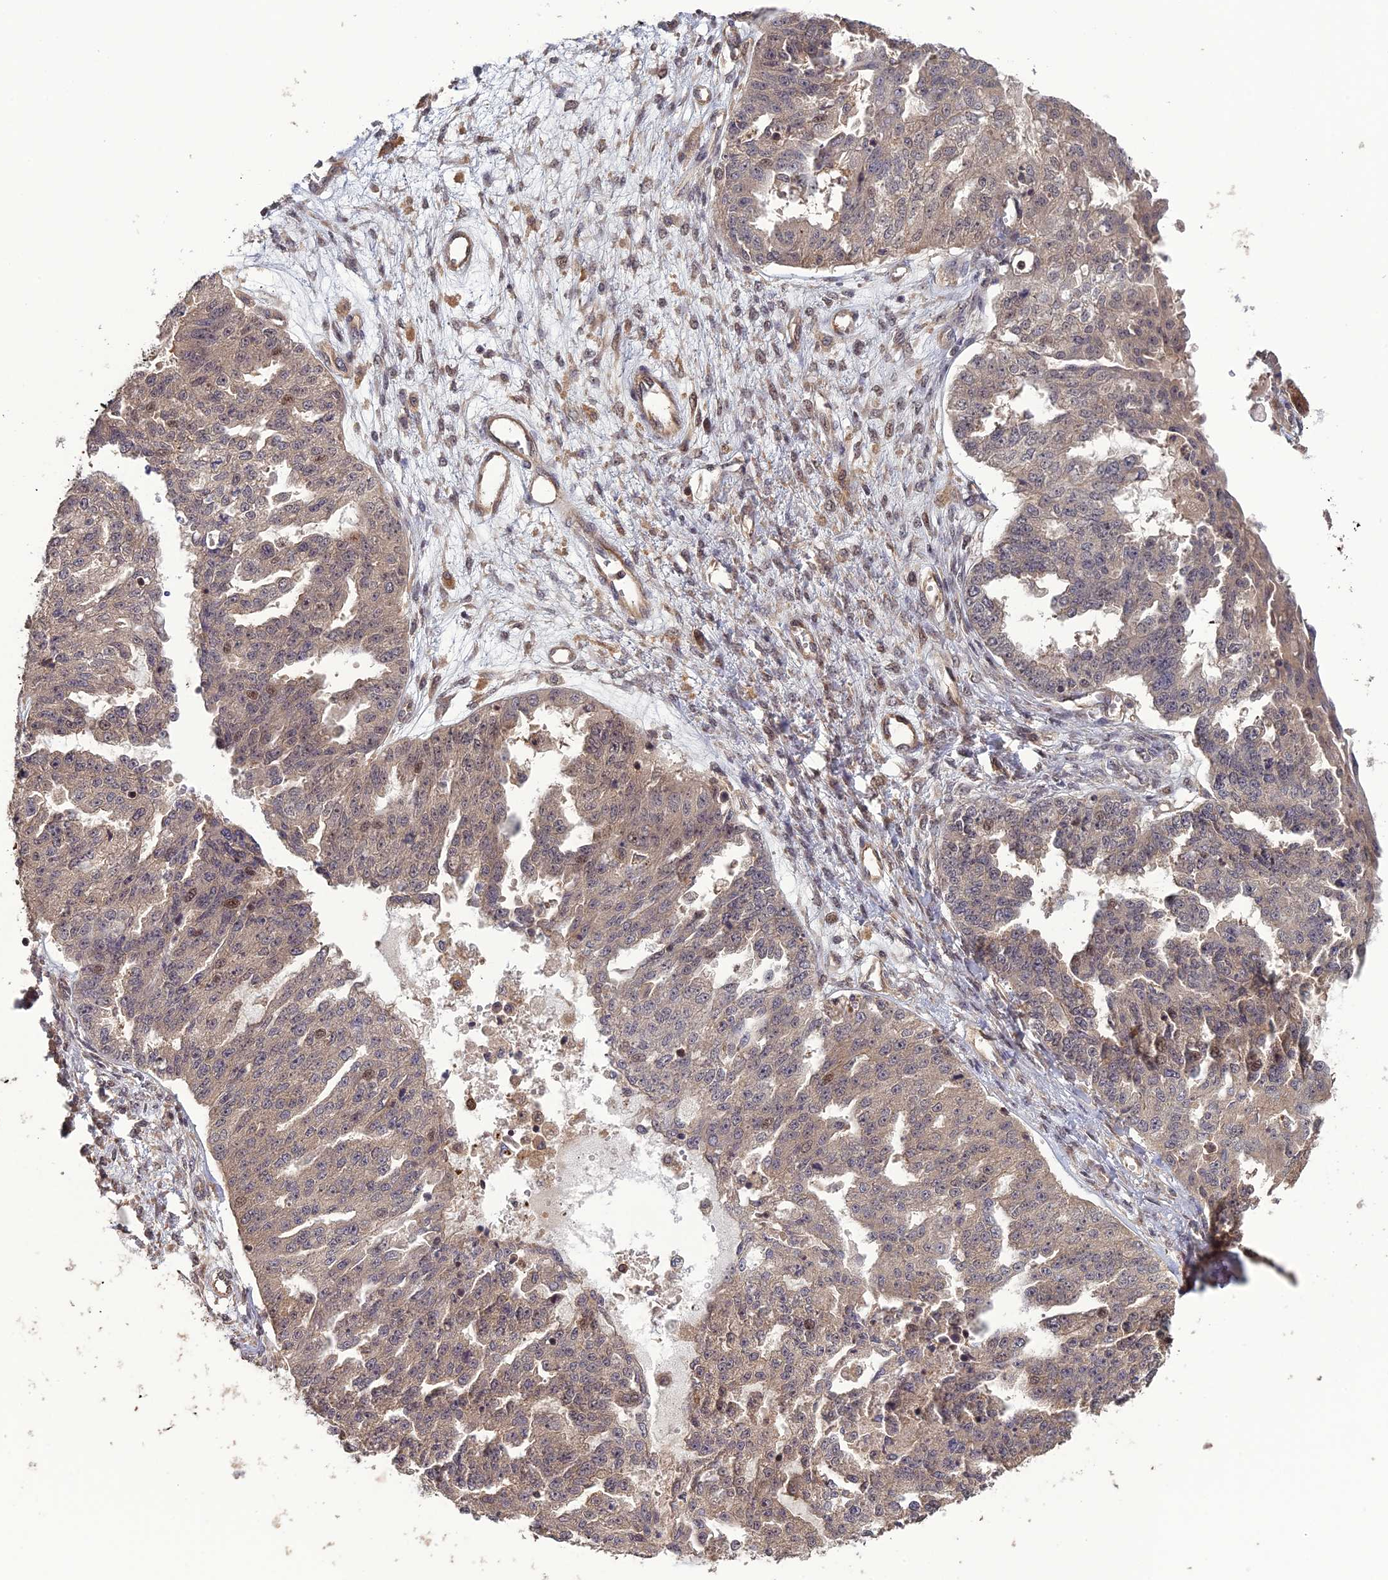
{"staining": {"intensity": "weak", "quantity": "25%-75%", "location": "cytoplasmic/membranous"}, "tissue": "ovarian cancer", "cell_type": "Tumor cells", "image_type": "cancer", "snomed": [{"axis": "morphology", "description": "Cystadenocarcinoma, serous, NOS"}, {"axis": "topography", "description": "Ovary"}], "caption": "Ovarian serous cystadenocarcinoma stained with DAB immunohistochemistry exhibits low levels of weak cytoplasmic/membranous staining in approximately 25%-75% of tumor cells. (DAB (3,3'-diaminobenzidine) IHC with brightfield microscopy, high magnification).", "gene": "LIN37", "patient": {"sex": "female", "age": 58}}